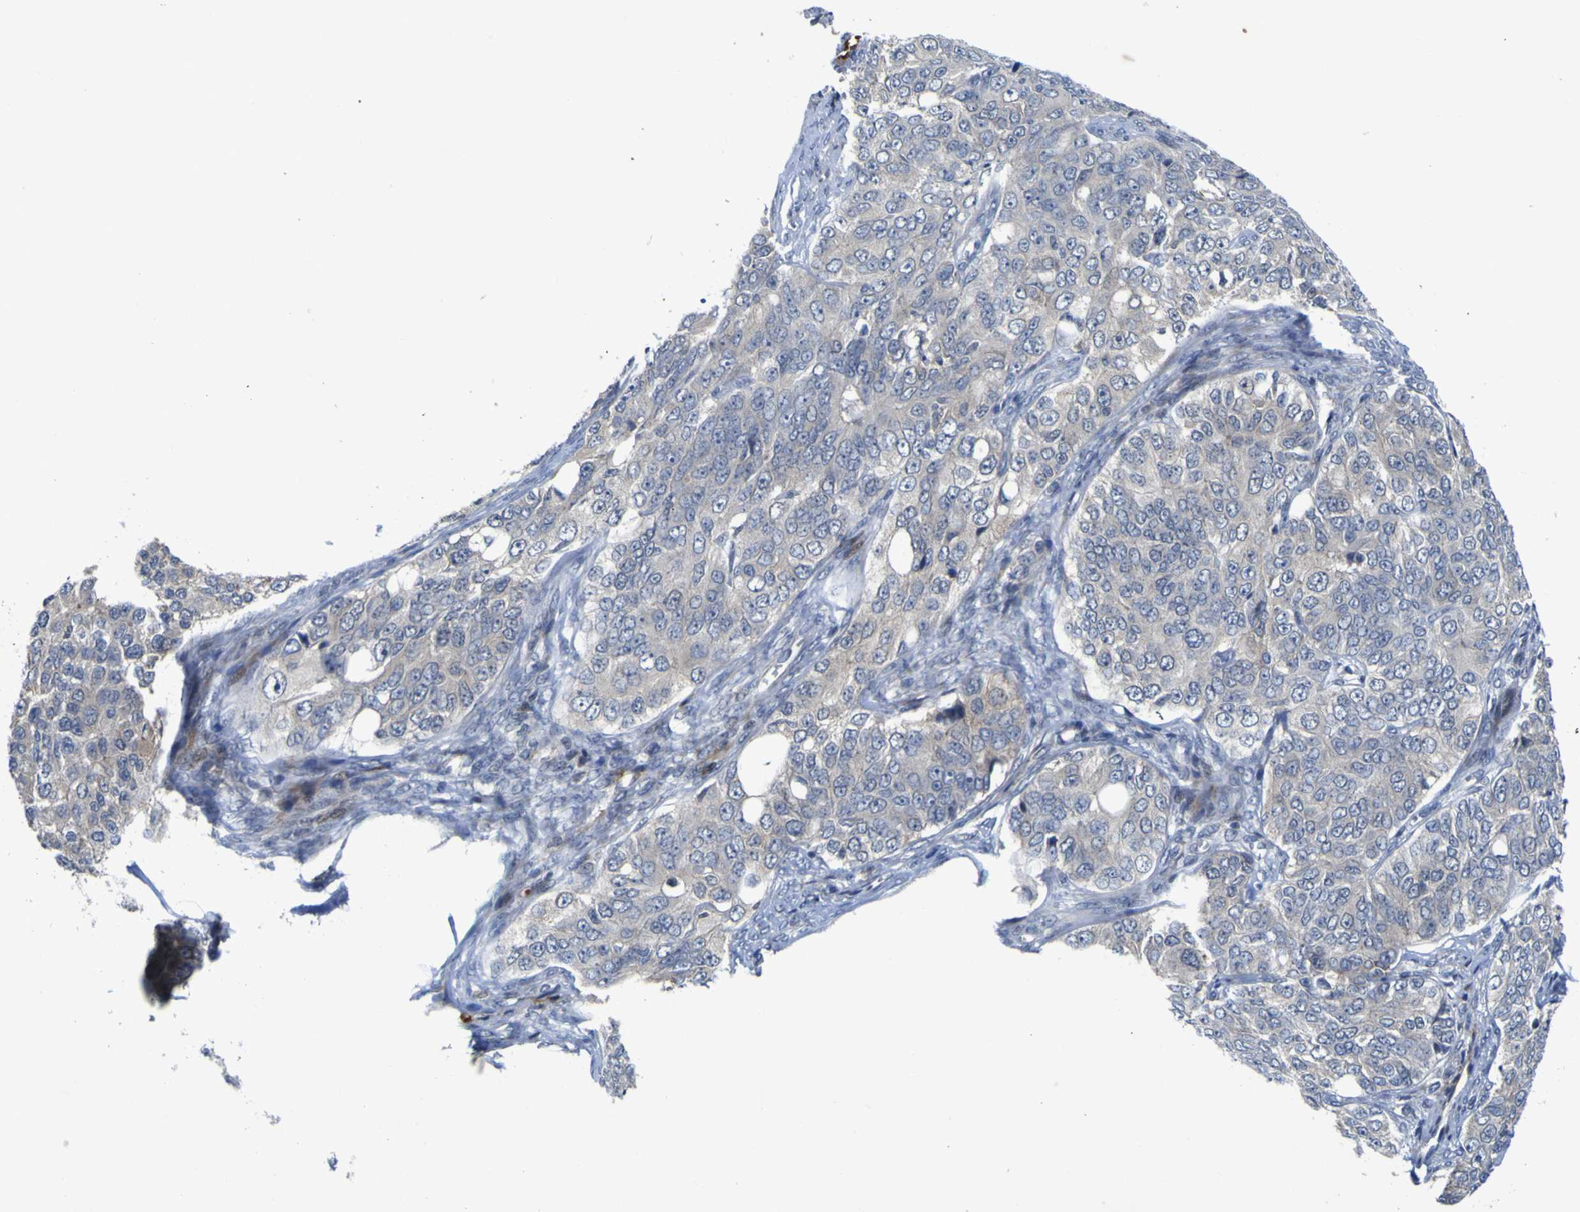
{"staining": {"intensity": "negative", "quantity": "none", "location": "none"}, "tissue": "ovarian cancer", "cell_type": "Tumor cells", "image_type": "cancer", "snomed": [{"axis": "morphology", "description": "Carcinoma, endometroid"}, {"axis": "topography", "description": "Ovary"}], "caption": "Tumor cells show no significant protein staining in ovarian cancer.", "gene": "NAV1", "patient": {"sex": "female", "age": 51}}